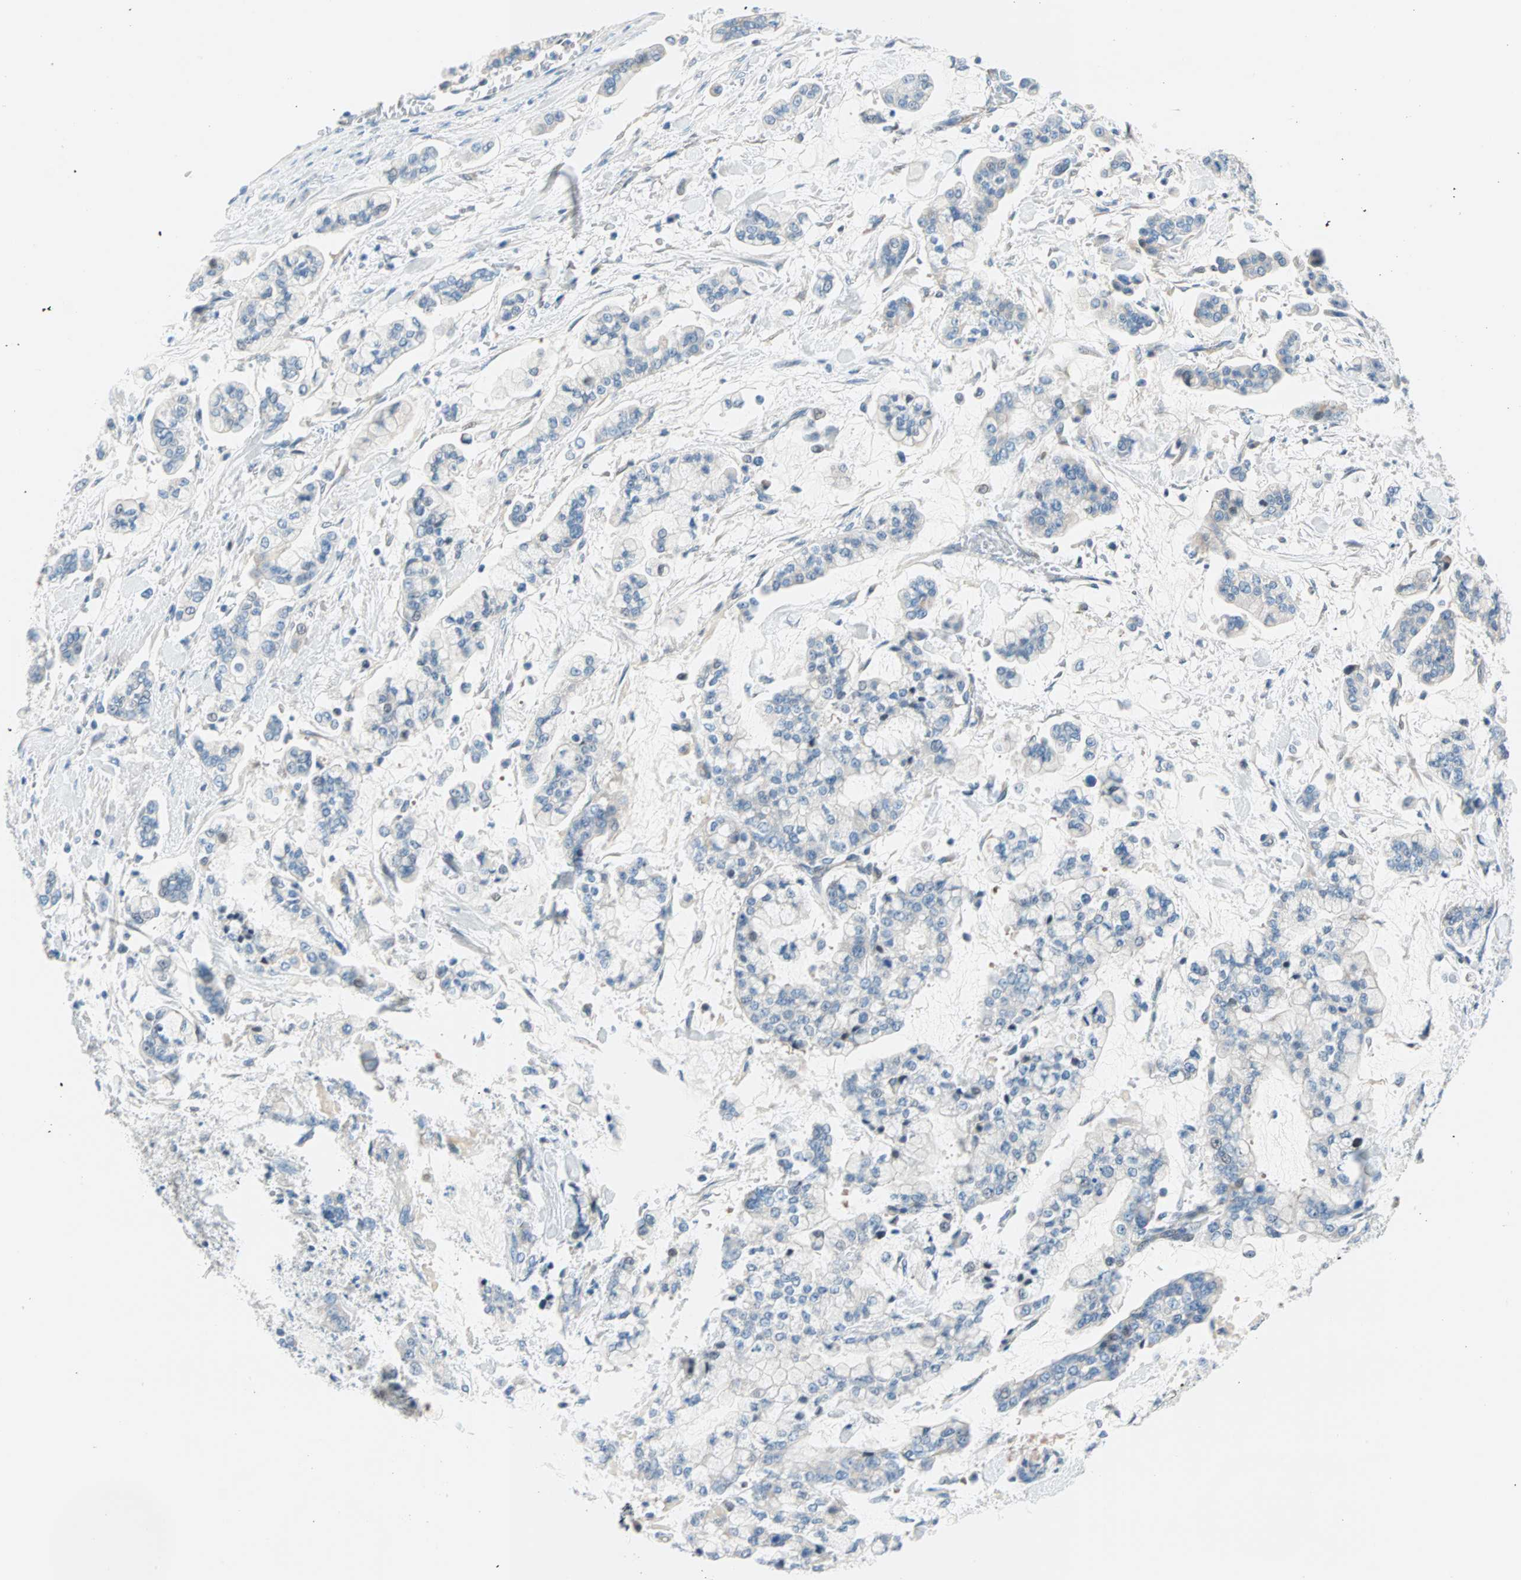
{"staining": {"intensity": "negative", "quantity": "none", "location": "none"}, "tissue": "stomach cancer", "cell_type": "Tumor cells", "image_type": "cancer", "snomed": [{"axis": "morphology", "description": "Normal tissue, NOS"}, {"axis": "morphology", "description": "Adenocarcinoma, NOS"}, {"axis": "topography", "description": "Stomach, upper"}, {"axis": "topography", "description": "Stomach"}], "caption": "Immunohistochemistry micrograph of human adenocarcinoma (stomach) stained for a protein (brown), which displays no positivity in tumor cells. The staining was performed using DAB to visualize the protein expression in brown, while the nuclei were stained in blue with hematoxylin (Magnification: 20x).", "gene": "TMEM163", "patient": {"sex": "male", "age": 76}}